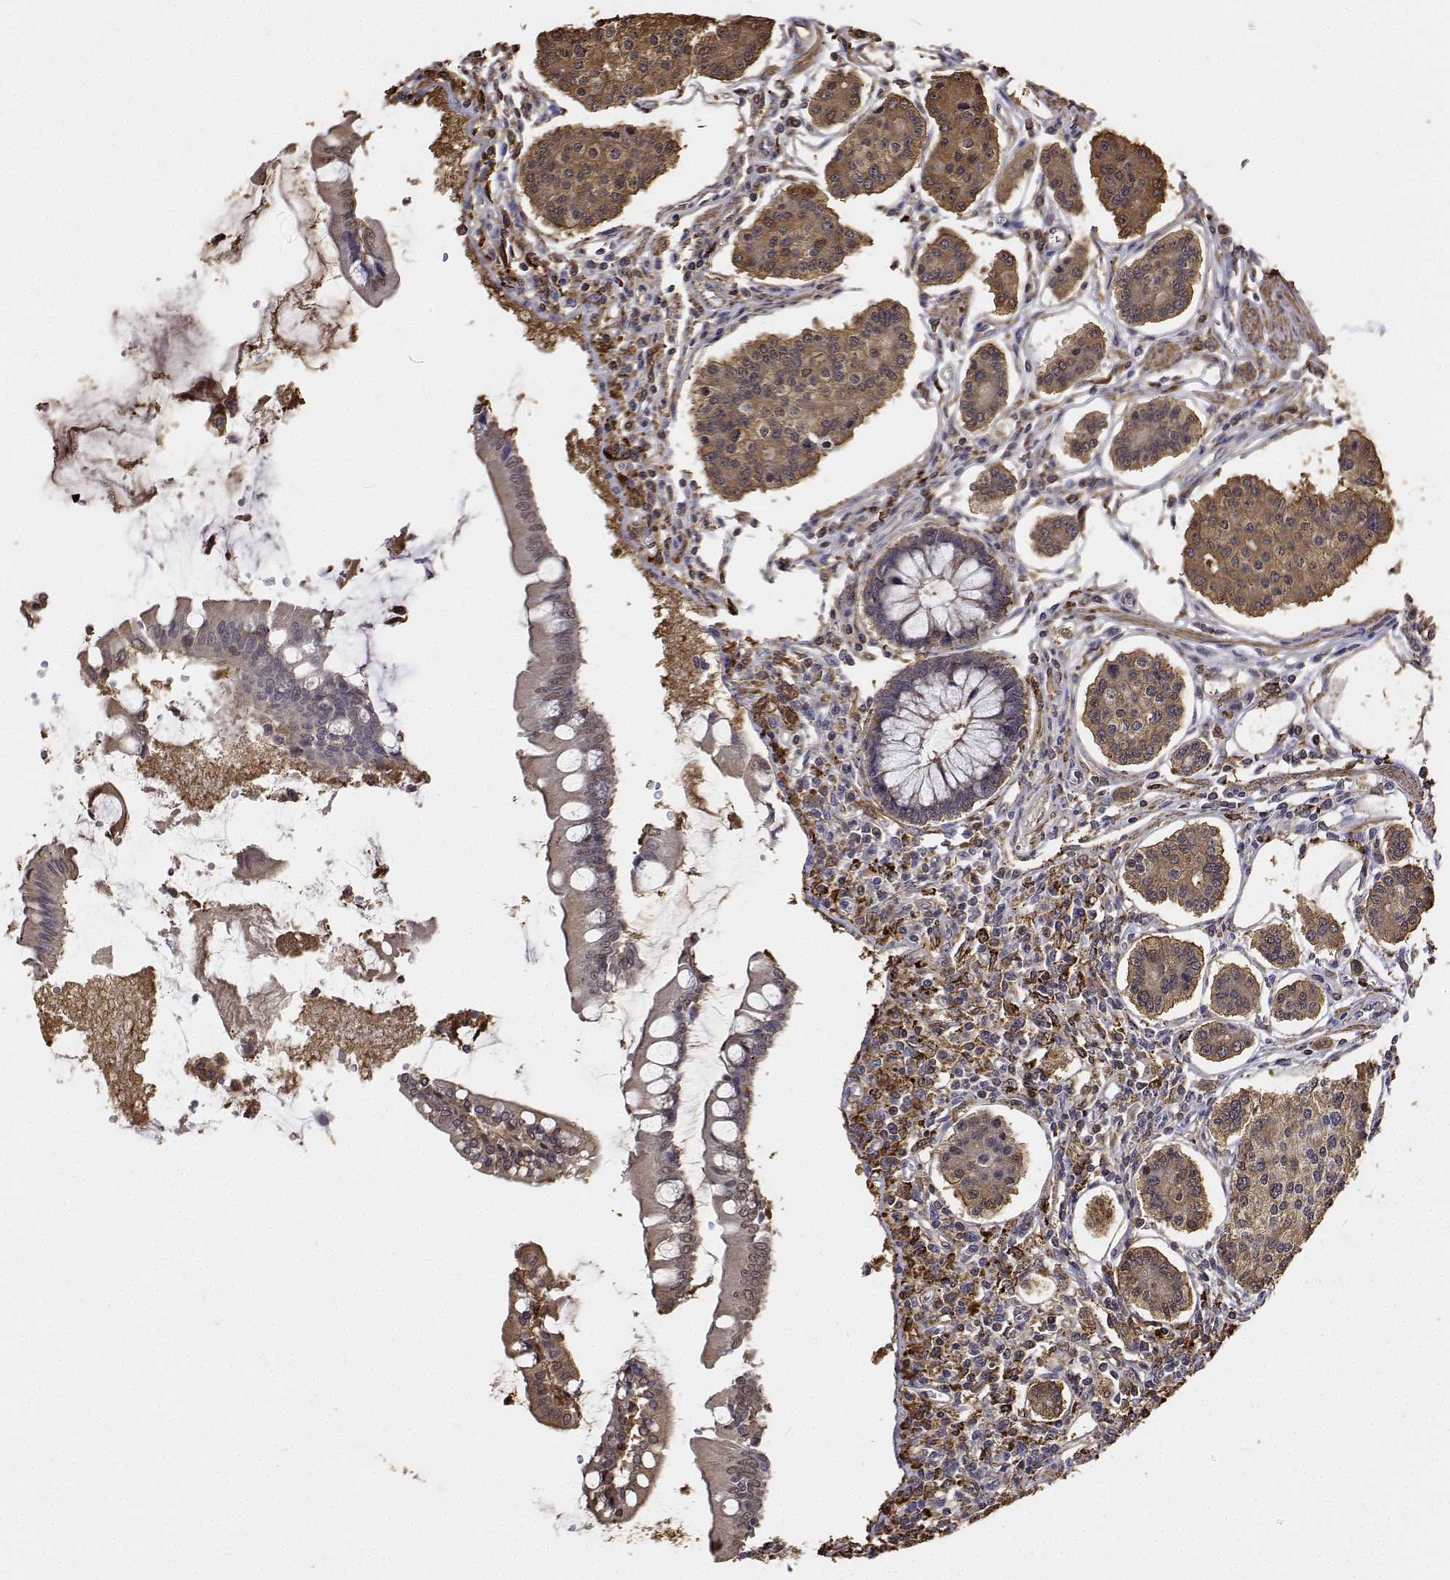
{"staining": {"intensity": "moderate", "quantity": ">75%", "location": "cytoplasmic/membranous"}, "tissue": "carcinoid", "cell_type": "Tumor cells", "image_type": "cancer", "snomed": [{"axis": "morphology", "description": "Carcinoid, malignant, NOS"}, {"axis": "topography", "description": "Small intestine"}], "caption": "Malignant carcinoid stained with immunohistochemistry demonstrates moderate cytoplasmic/membranous expression in about >75% of tumor cells.", "gene": "PCID2", "patient": {"sex": "female", "age": 65}}